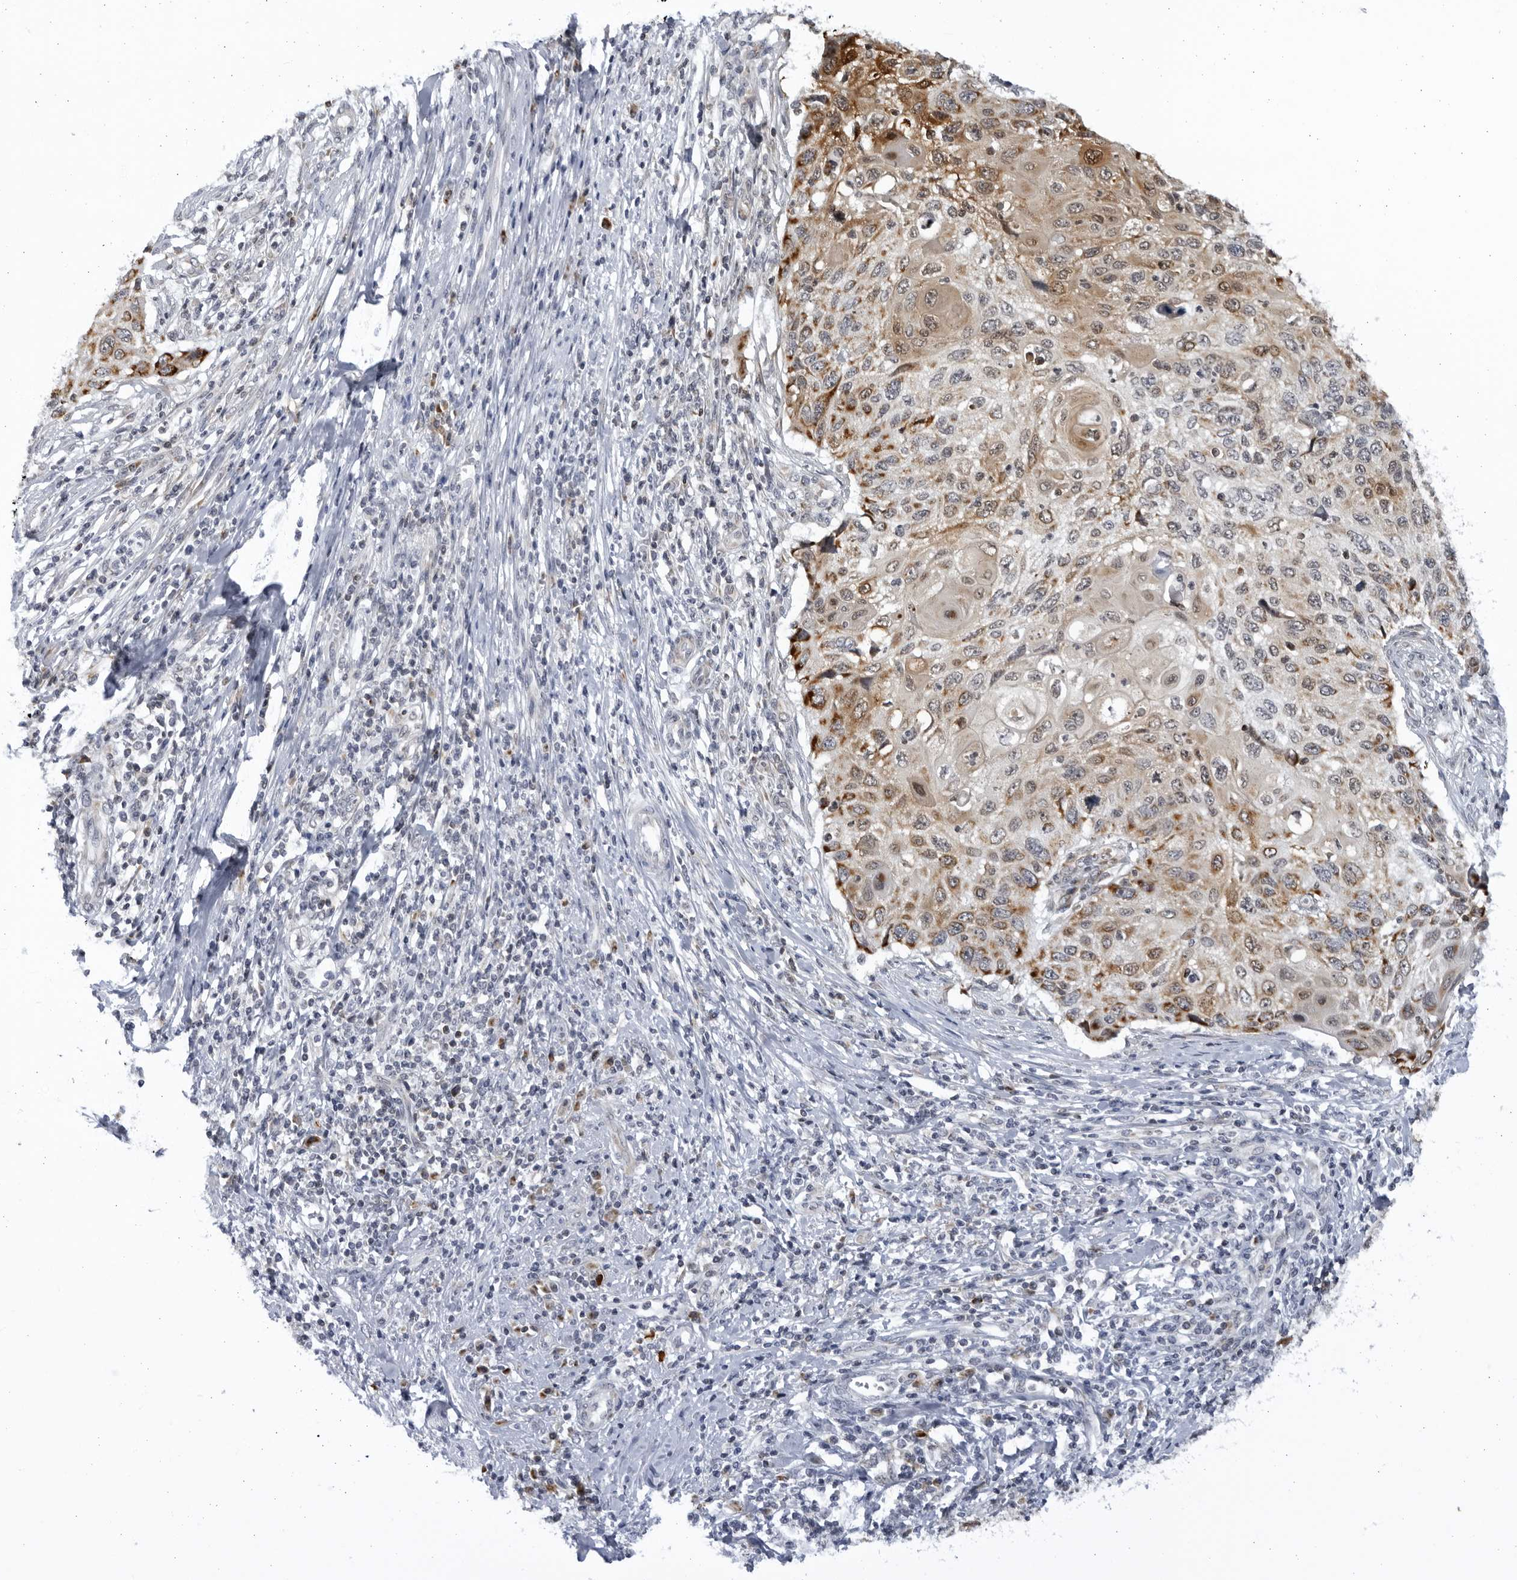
{"staining": {"intensity": "moderate", "quantity": ">75%", "location": "cytoplasmic/membranous"}, "tissue": "cervical cancer", "cell_type": "Tumor cells", "image_type": "cancer", "snomed": [{"axis": "morphology", "description": "Squamous cell carcinoma, NOS"}, {"axis": "topography", "description": "Cervix"}], "caption": "High-power microscopy captured an immunohistochemistry (IHC) micrograph of cervical squamous cell carcinoma, revealing moderate cytoplasmic/membranous positivity in about >75% of tumor cells.", "gene": "SLC25A22", "patient": {"sex": "female", "age": 70}}